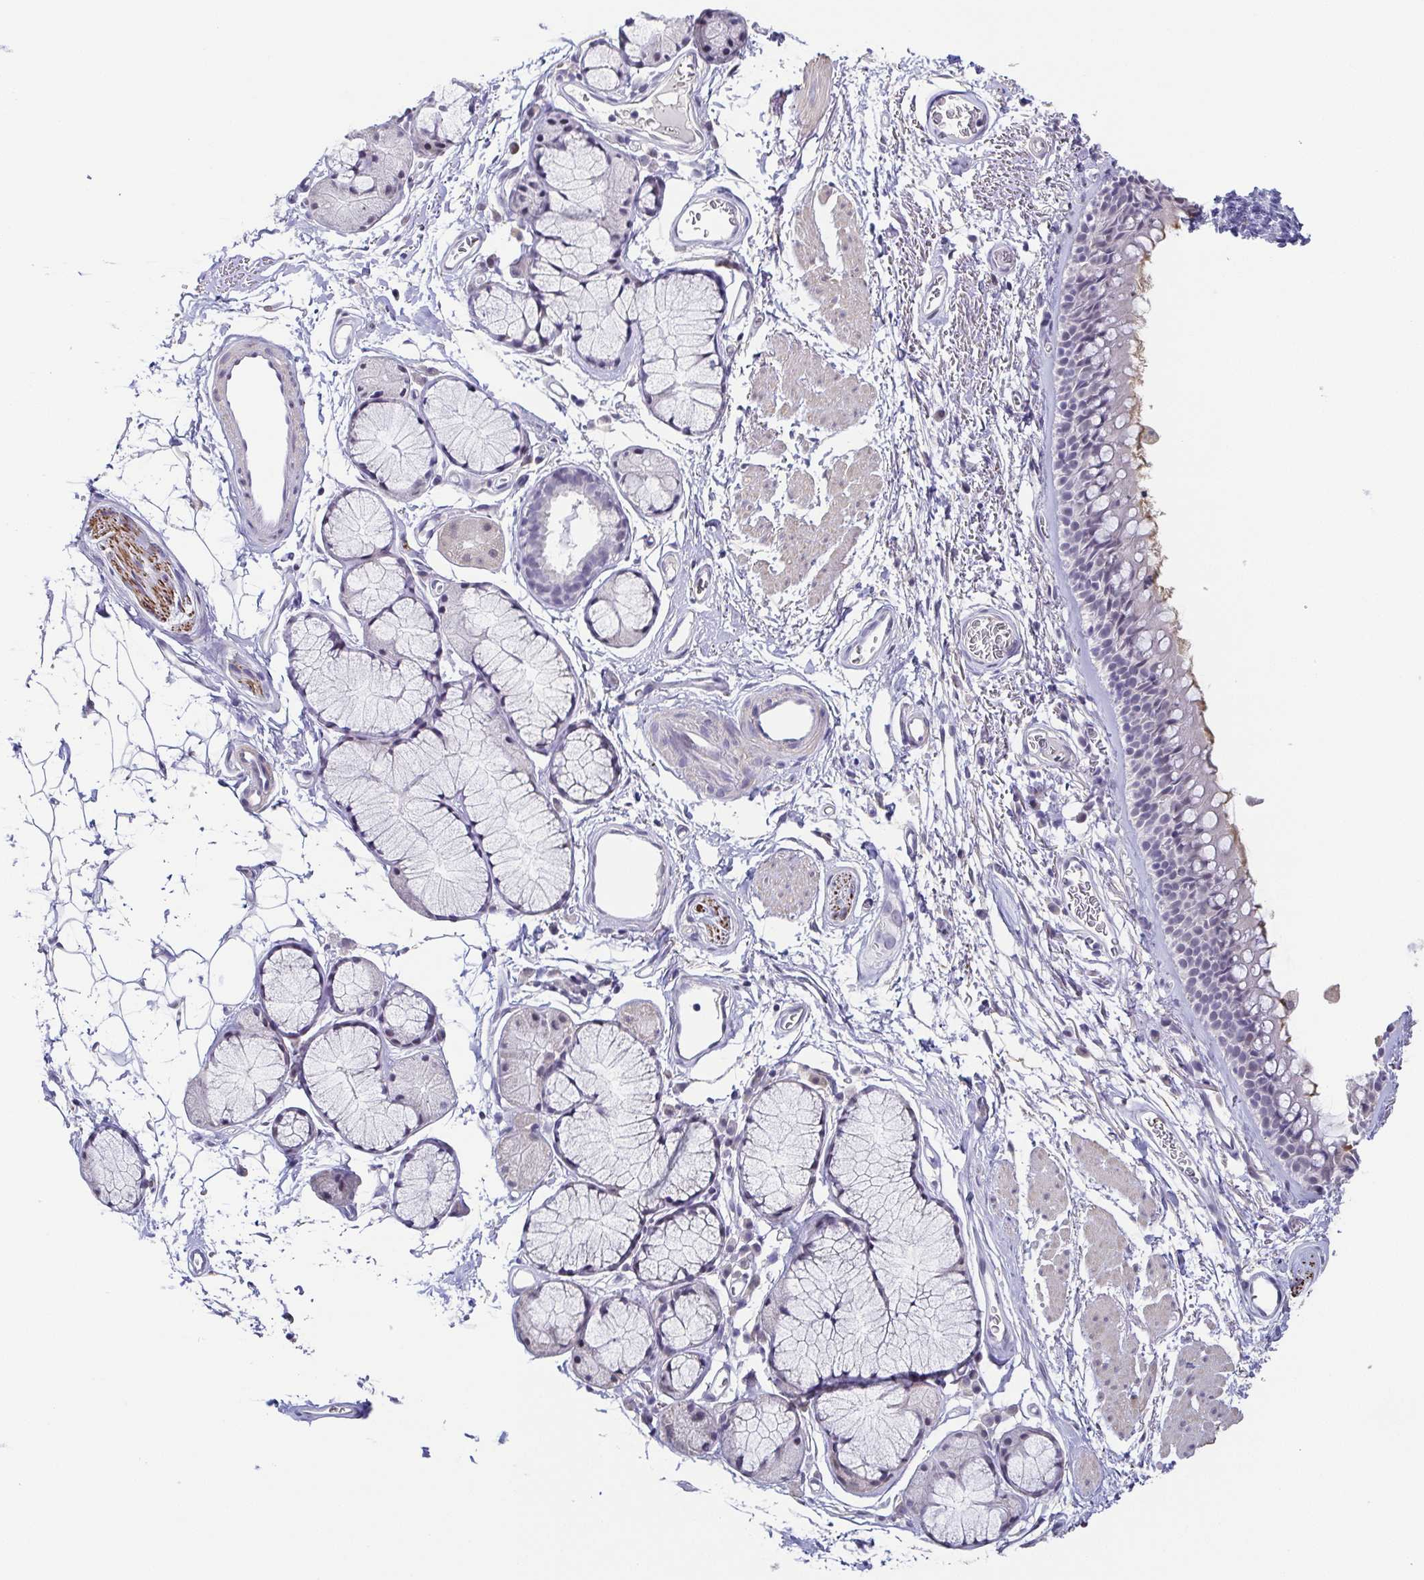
{"staining": {"intensity": "moderate", "quantity": "25%-75%", "location": "cytoplasmic/membranous"}, "tissue": "bronchus", "cell_type": "Respiratory epithelial cells", "image_type": "normal", "snomed": [{"axis": "morphology", "description": "Normal tissue, NOS"}, {"axis": "topography", "description": "Cartilage tissue"}, {"axis": "topography", "description": "Bronchus"}], "caption": "Immunohistochemistry (IHC) of benign bronchus exhibits medium levels of moderate cytoplasmic/membranous positivity in approximately 25%-75% of respiratory epithelial cells. (brown staining indicates protein expression, while blue staining denotes nuclei).", "gene": "NEFH", "patient": {"sex": "female", "age": 79}}